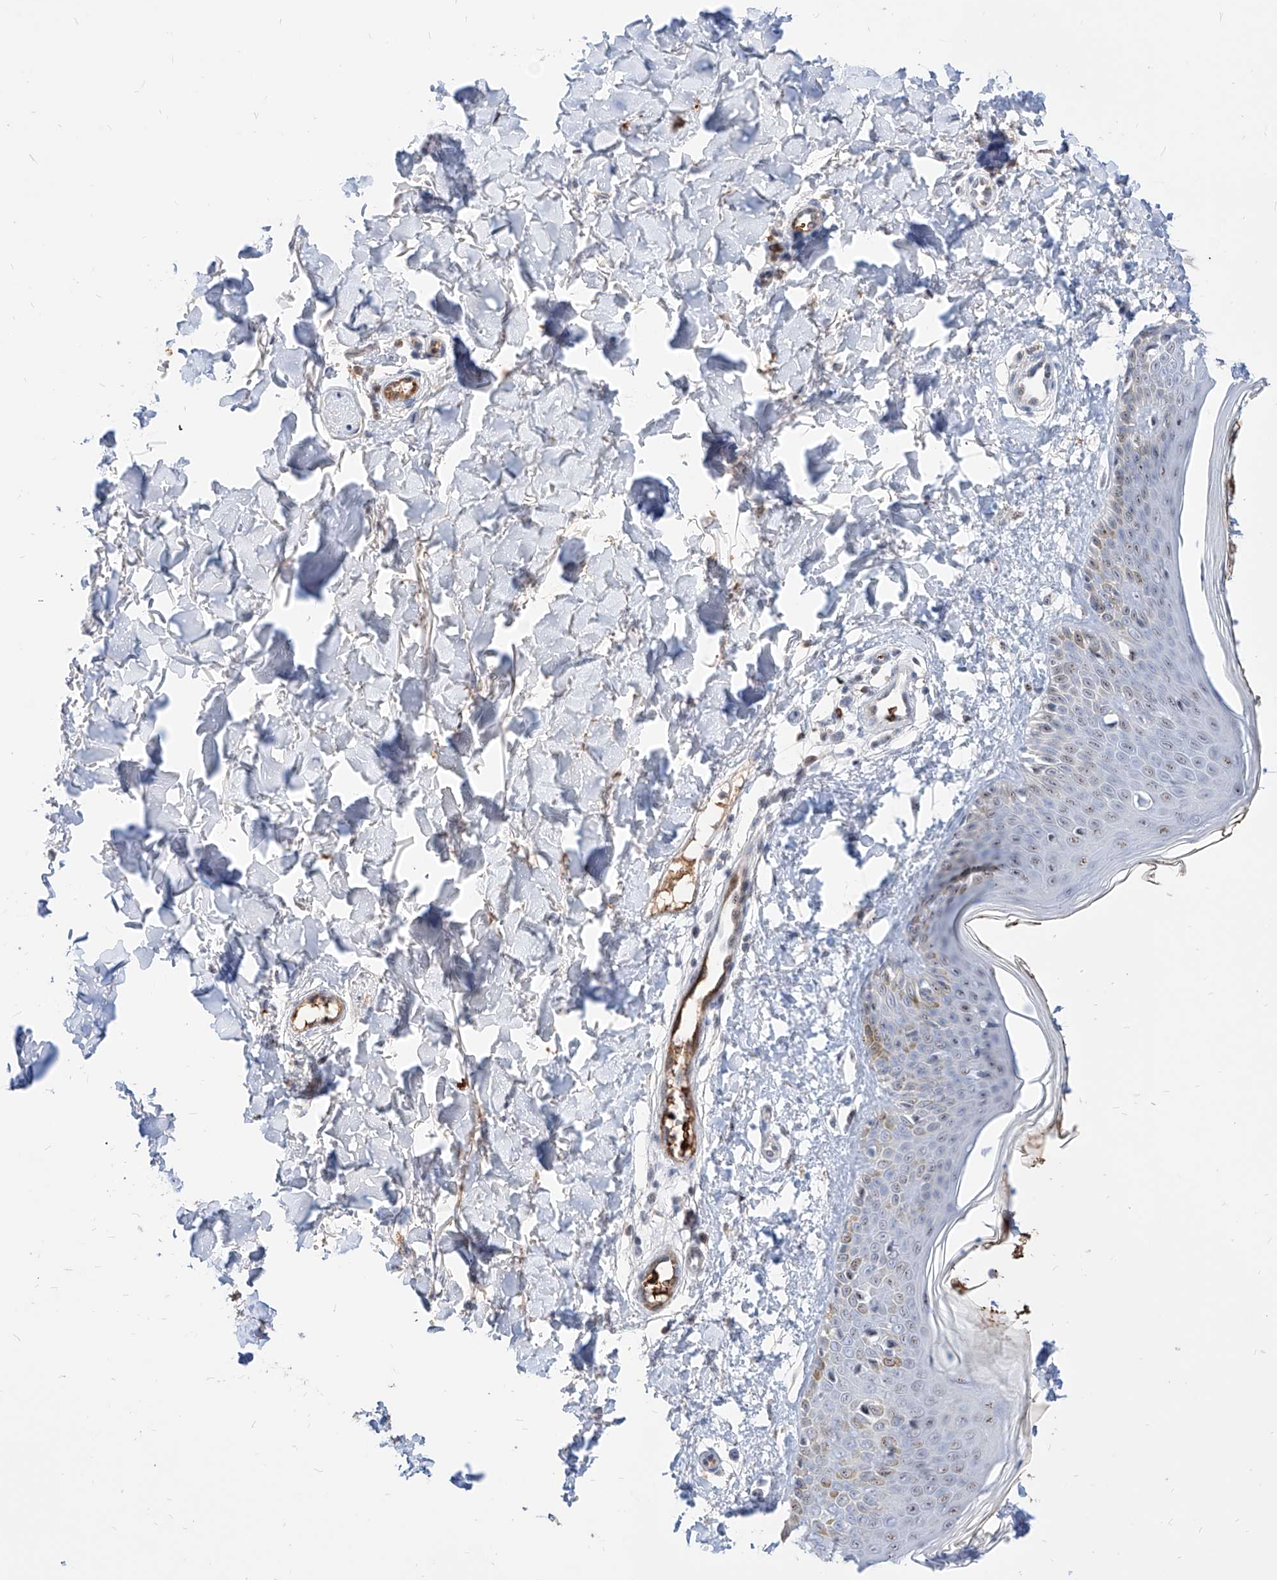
{"staining": {"intensity": "moderate", "quantity": ">75%", "location": "nuclear"}, "tissue": "skin", "cell_type": "Fibroblasts", "image_type": "normal", "snomed": [{"axis": "morphology", "description": "Normal tissue, NOS"}, {"axis": "topography", "description": "Skin"}], "caption": "Brown immunohistochemical staining in unremarkable skin reveals moderate nuclear positivity in approximately >75% of fibroblasts.", "gene": "ZFP42", "patient": {"sex": "male", "age": 37}}